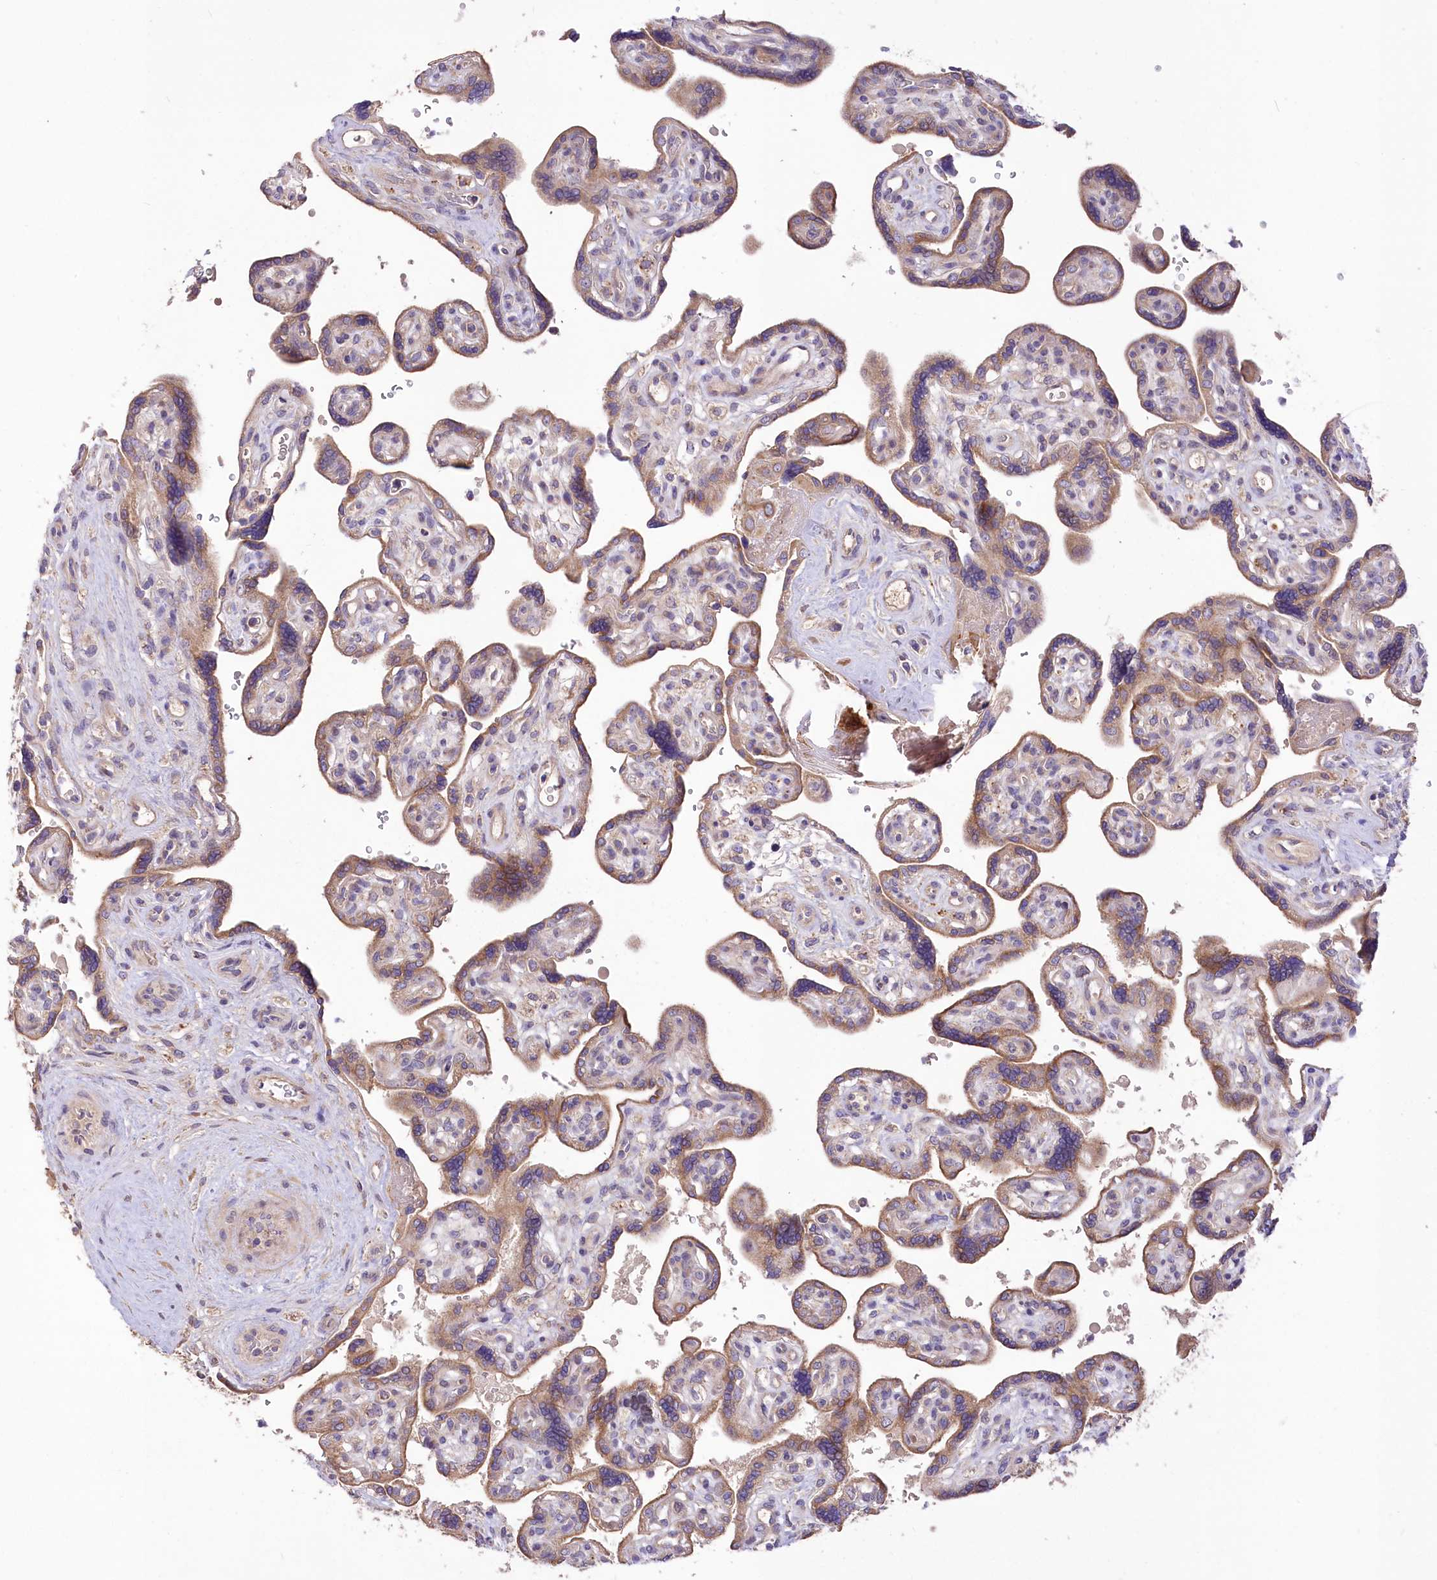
{"staining": {"intensity": "moderate", "quantity": "25%-75%", "location": "cytoplasmic/membranous"}, "tissue": "placenta", "cell_type": "Trophoblastic cells", "image_type": "normal", "snomed": [{"axis": "morphology", "description": "Normal tissue, NOS"}, {"axis": "topography", "description": "Placenta"}], "caption": "Protein expression analysis of benign human placenta reveals moderate cytoplasmic/membranous expression in about 25%-75% of trophoblastic cells.", "gene": "PBLD", "patient": {"sex": "female", "age": 39}}